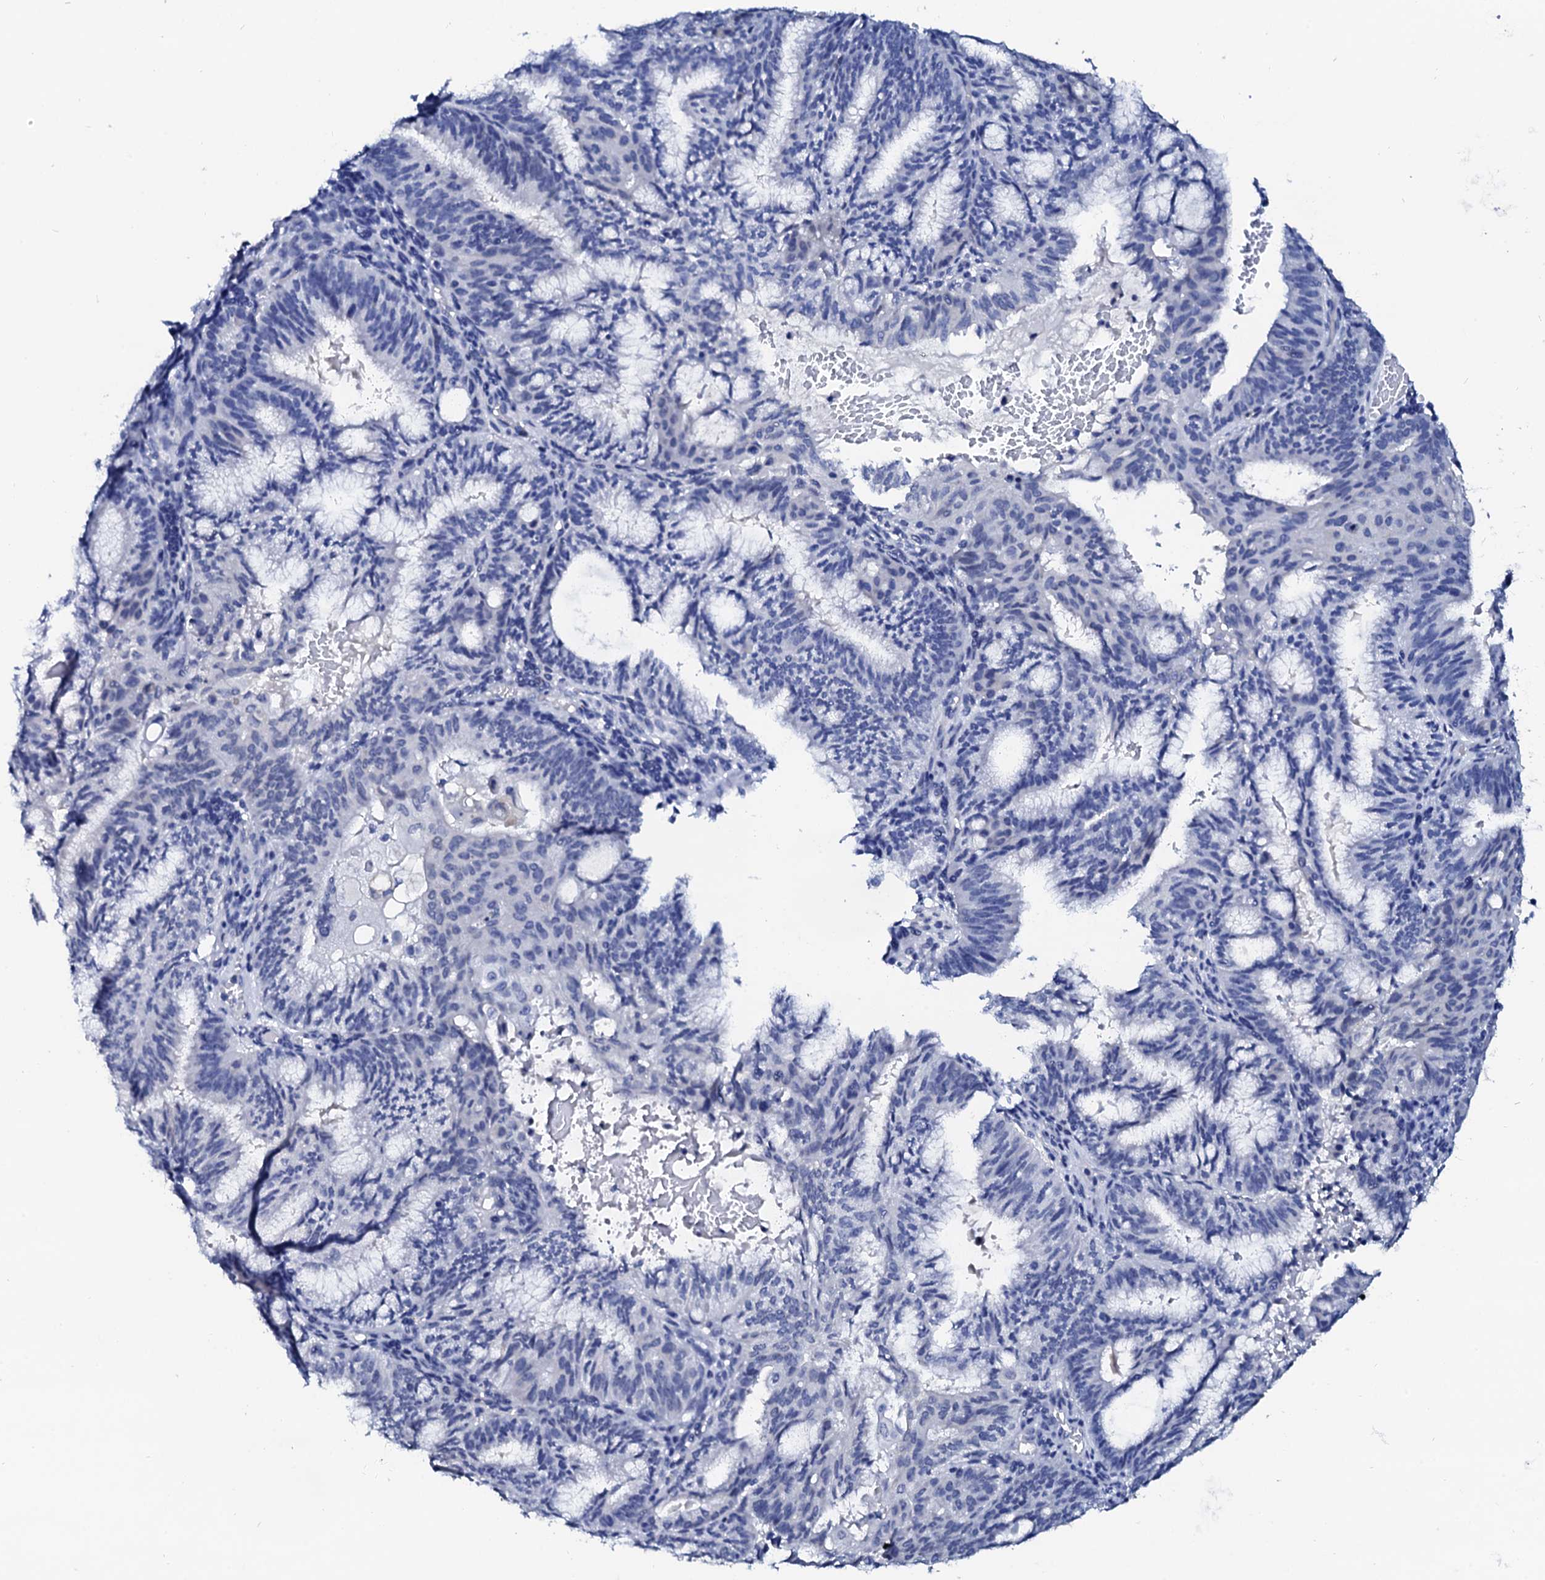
{"staining": {"intensity": "negative", "quantity": "none", "location": "none"}, "tissue": "endometrial cancer", "cell_type": "Tumor cells", "image_type": "cancer", "snomed": [{"axis": "morphology", "description": "Adenocarcinoma, NOS"}, {"axis": "topography", "description": "Endometrium"}], "caption": "A photomicrograph of human adenocarcinoma (endometrial) is negative for staining in tumor cells. (IHC, brightfield microscopy, high magnification).", "gene": "SPATA19", "patient": {"sex": "female", "age": 49}}